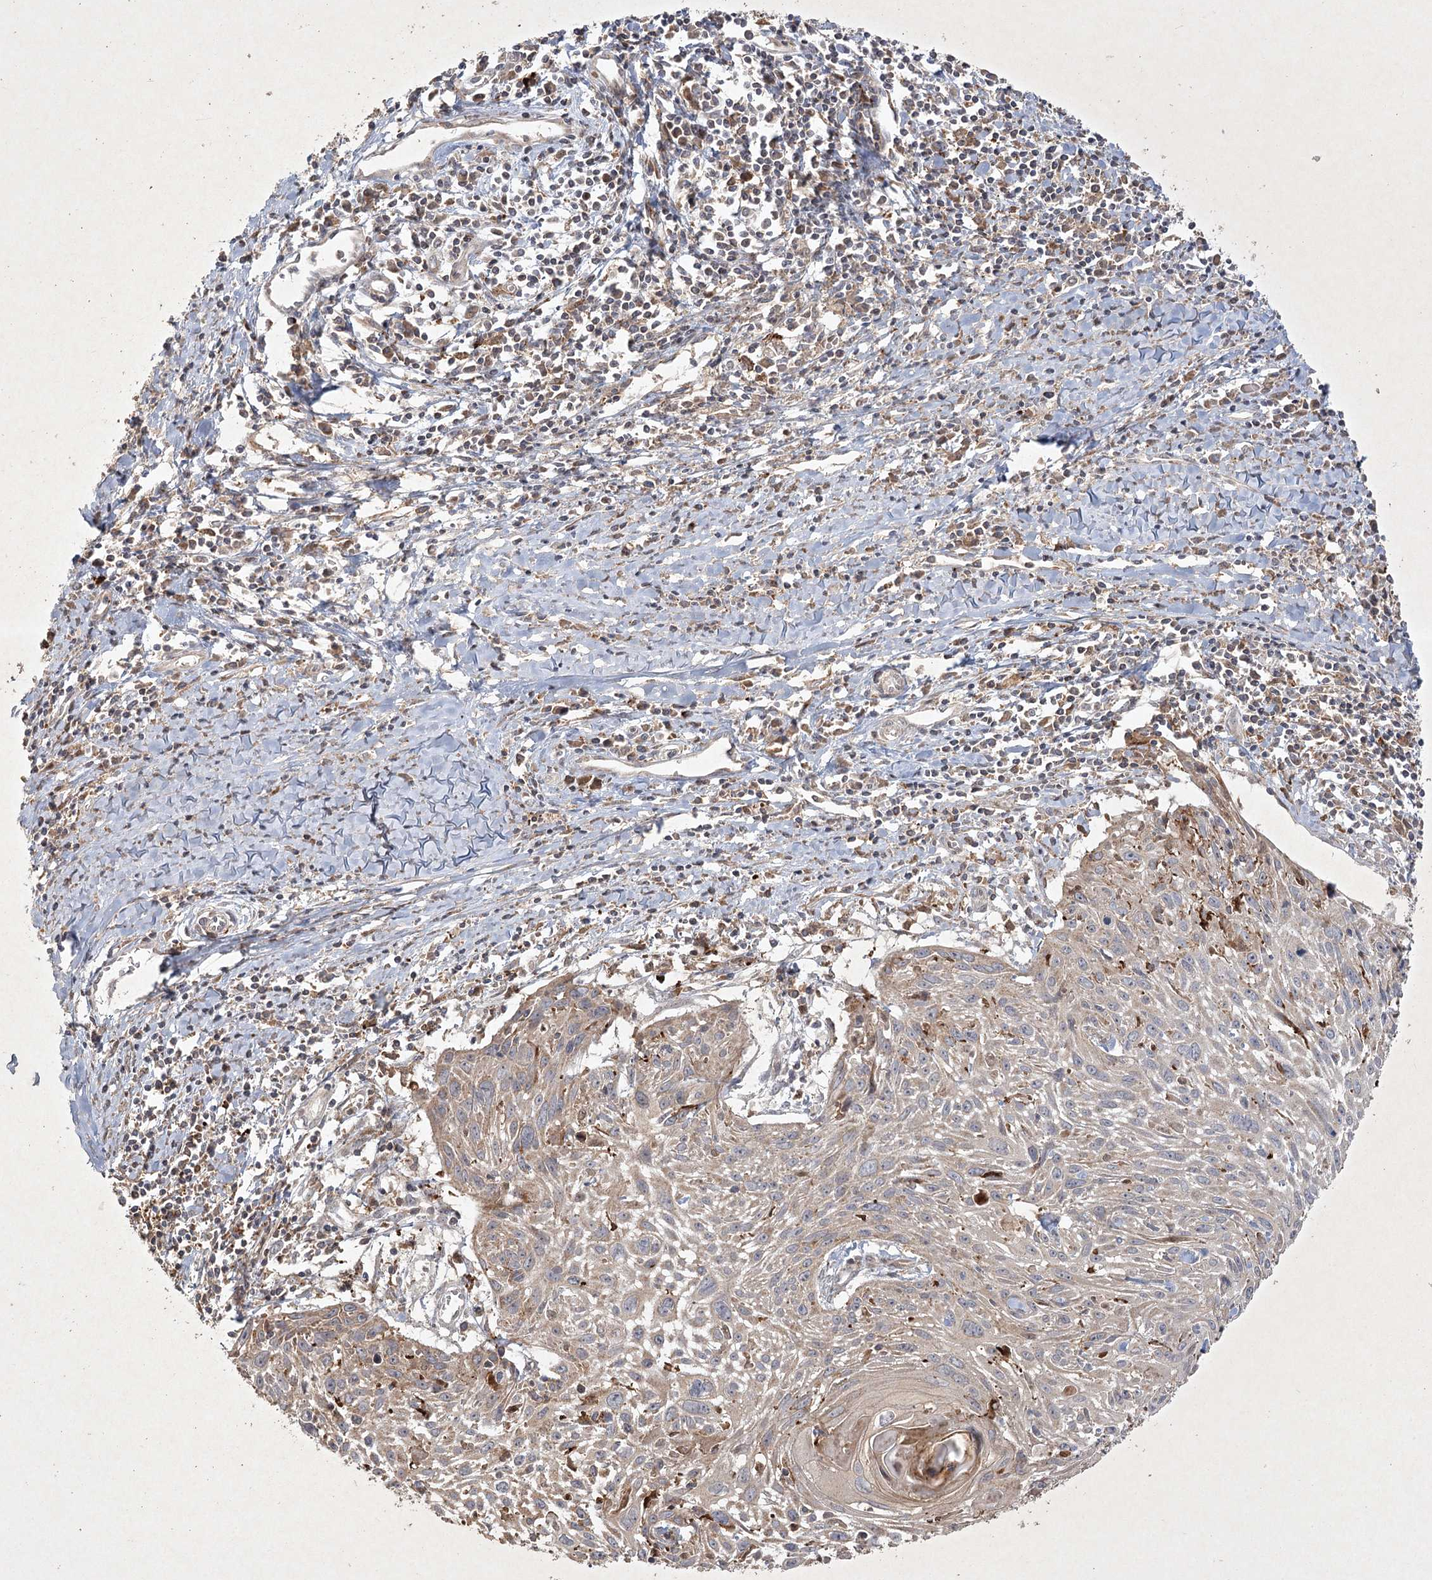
{"staining": {"intensity": "weak", "quantity": "25%-75%", "location": "cytoplasmic/membranous"}, "tissue": "cervical cancer", "cell_type": "Tumor cells", "image_type": "cancer", "snomed": [{"axis": "morphology", "description": "Squamous cell carcinoma, NOS"}, {"axis": "topography", "description": "Cervix"}], "caption": "A high-resolution image shows immunohistochemistry staining of cervical cancer, which demonstrates weak cytoplasmic/membranous expression in about 25%-75% of tumor cells. The staining was performed using DAB, with brown indicating positive protein expression. Nuclei are stained blue with hematoxylin.", "gene": "KBTBD4", "patient": {"sex": "female", "age": 51}}